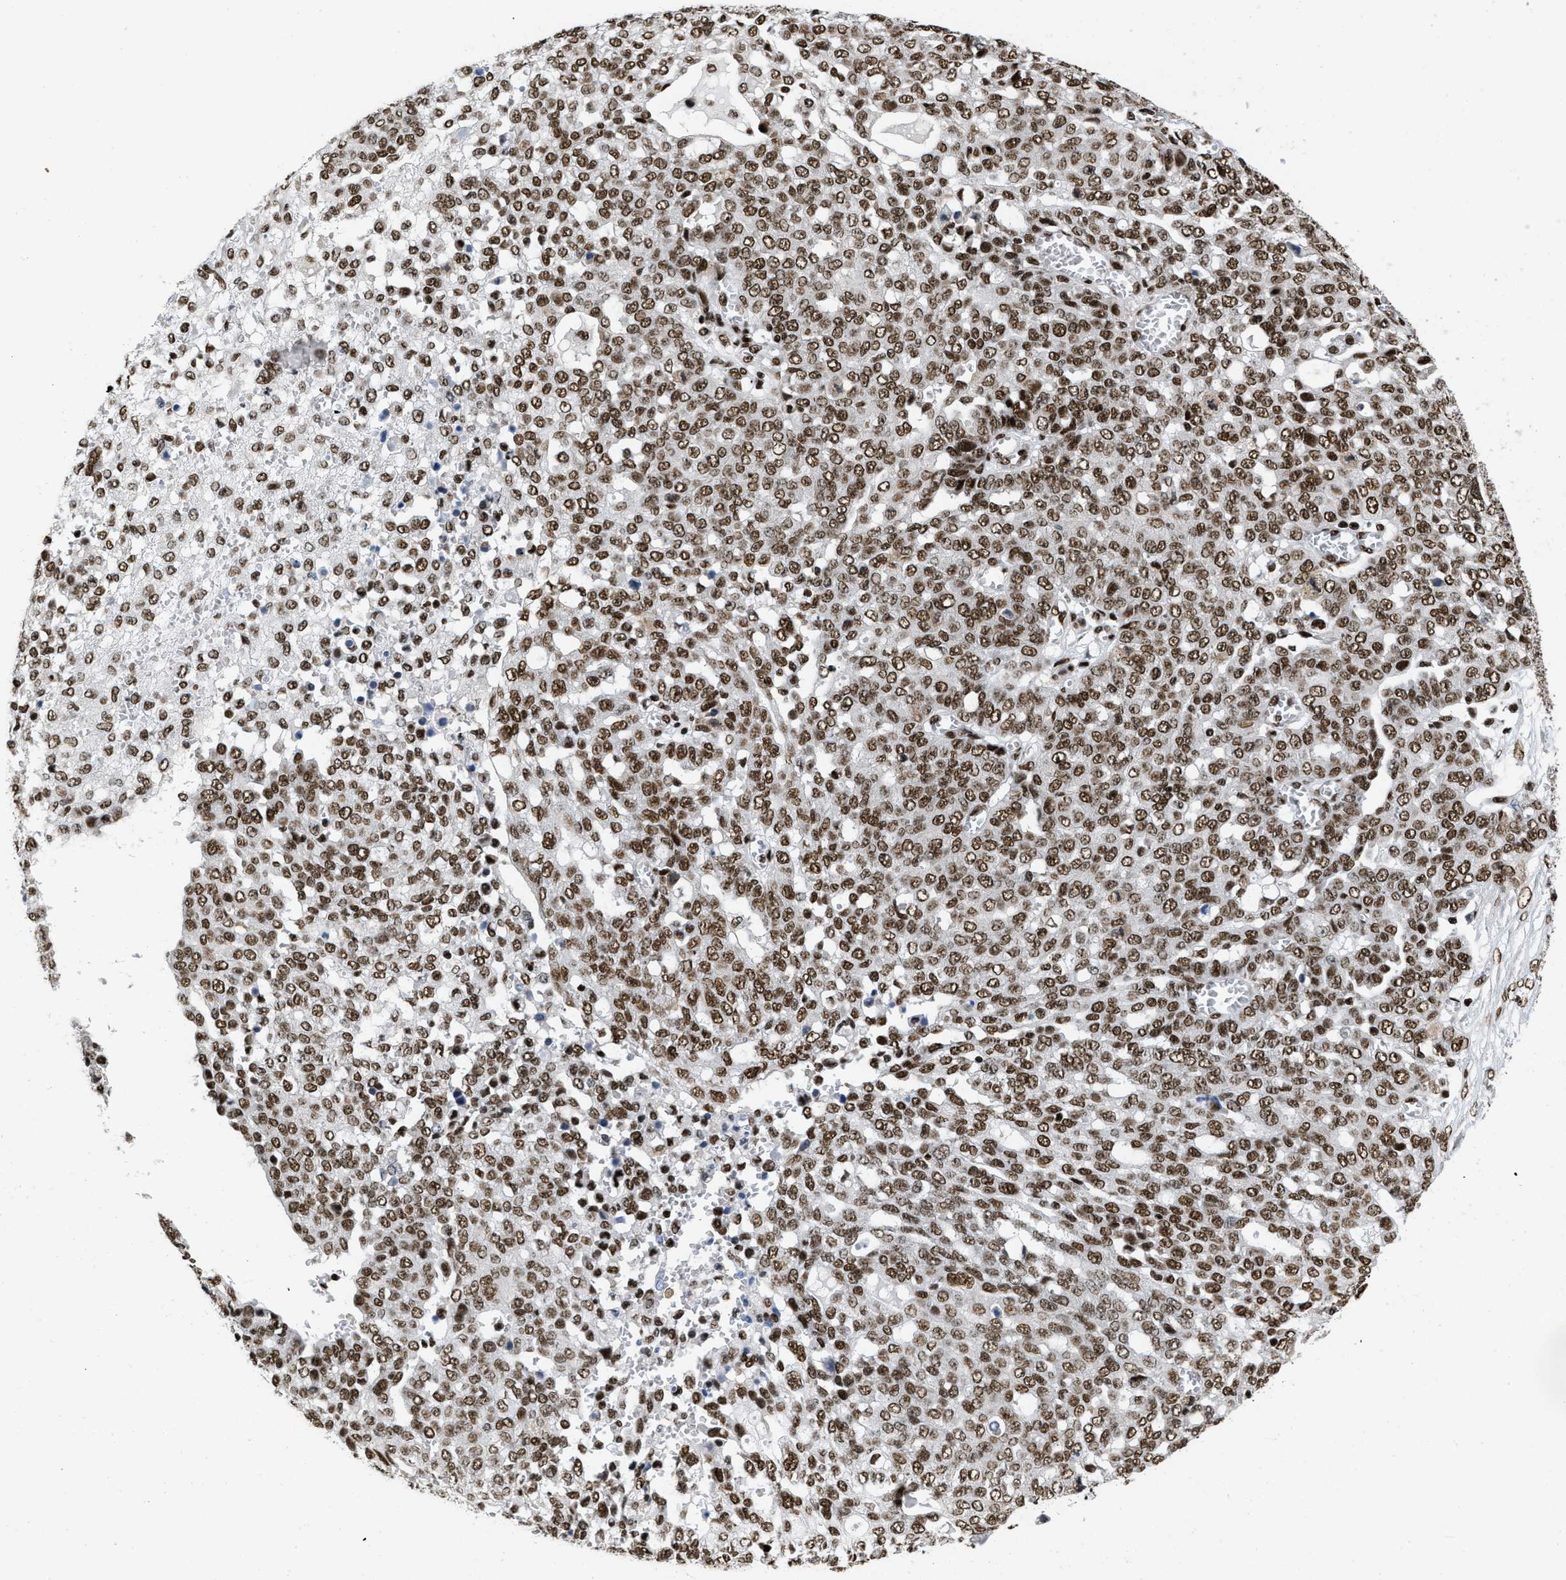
{"staining": {"intensity": "strong", "quantity": ">75%", "location": "nuclear"}, "tissue": "ovarian cancer", "cell_type": "Tumor cells", "image_type": "cancer", "snomed": [{"axis": "morphology", "description": "Cystadenocarcinoma, serous, NOS"}, {"axis": "topography", "description": "Soft tissue"}, {"axis": "topography", "description": "Ovary"}], "caption": "Tumor cells demonstrate high levels of strong nuclear staining in approximately >75% of cells in human ovarian cancer.", "gene": "CREB1", "patient": {"sex": "female", "age": 57}}